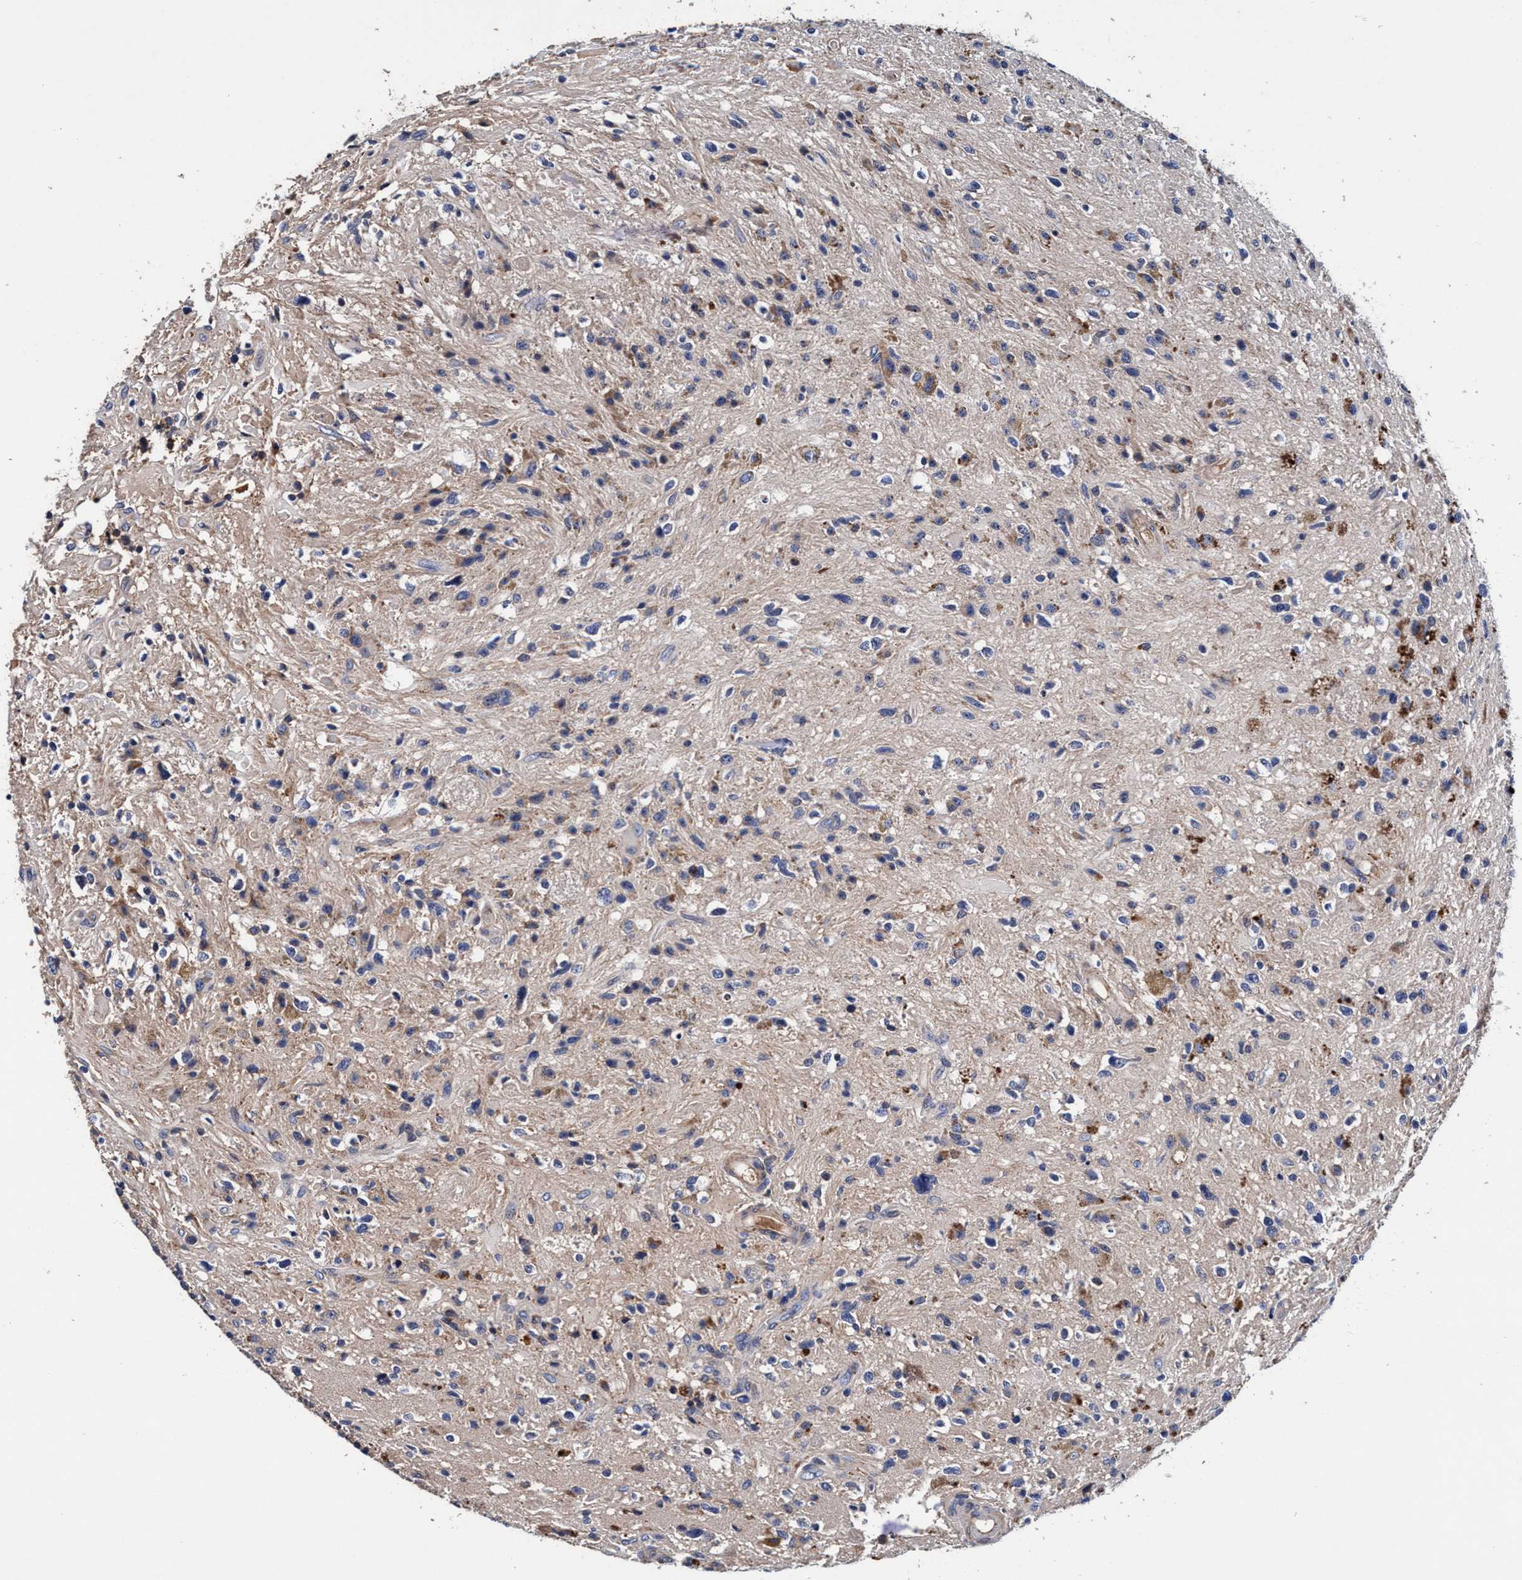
{"staining": {"intensity": "negative", "quantity": "none", "location": "none"}, "tissue": "glioma", "cell_type": "Tumor cells", "image_type": "cancer", "snomed": [{"axis": "morphology", "description": "Glioma, malignant, High grade"}, {"axis": "topography", "description": "Brain"}], "caption": "Micrograph shows no protein positivity in tumor cells of glioma tissue. Nuclei are stained in blue.", "gene": "RNF208", "patient": {"sex": "male", "age": 33}}